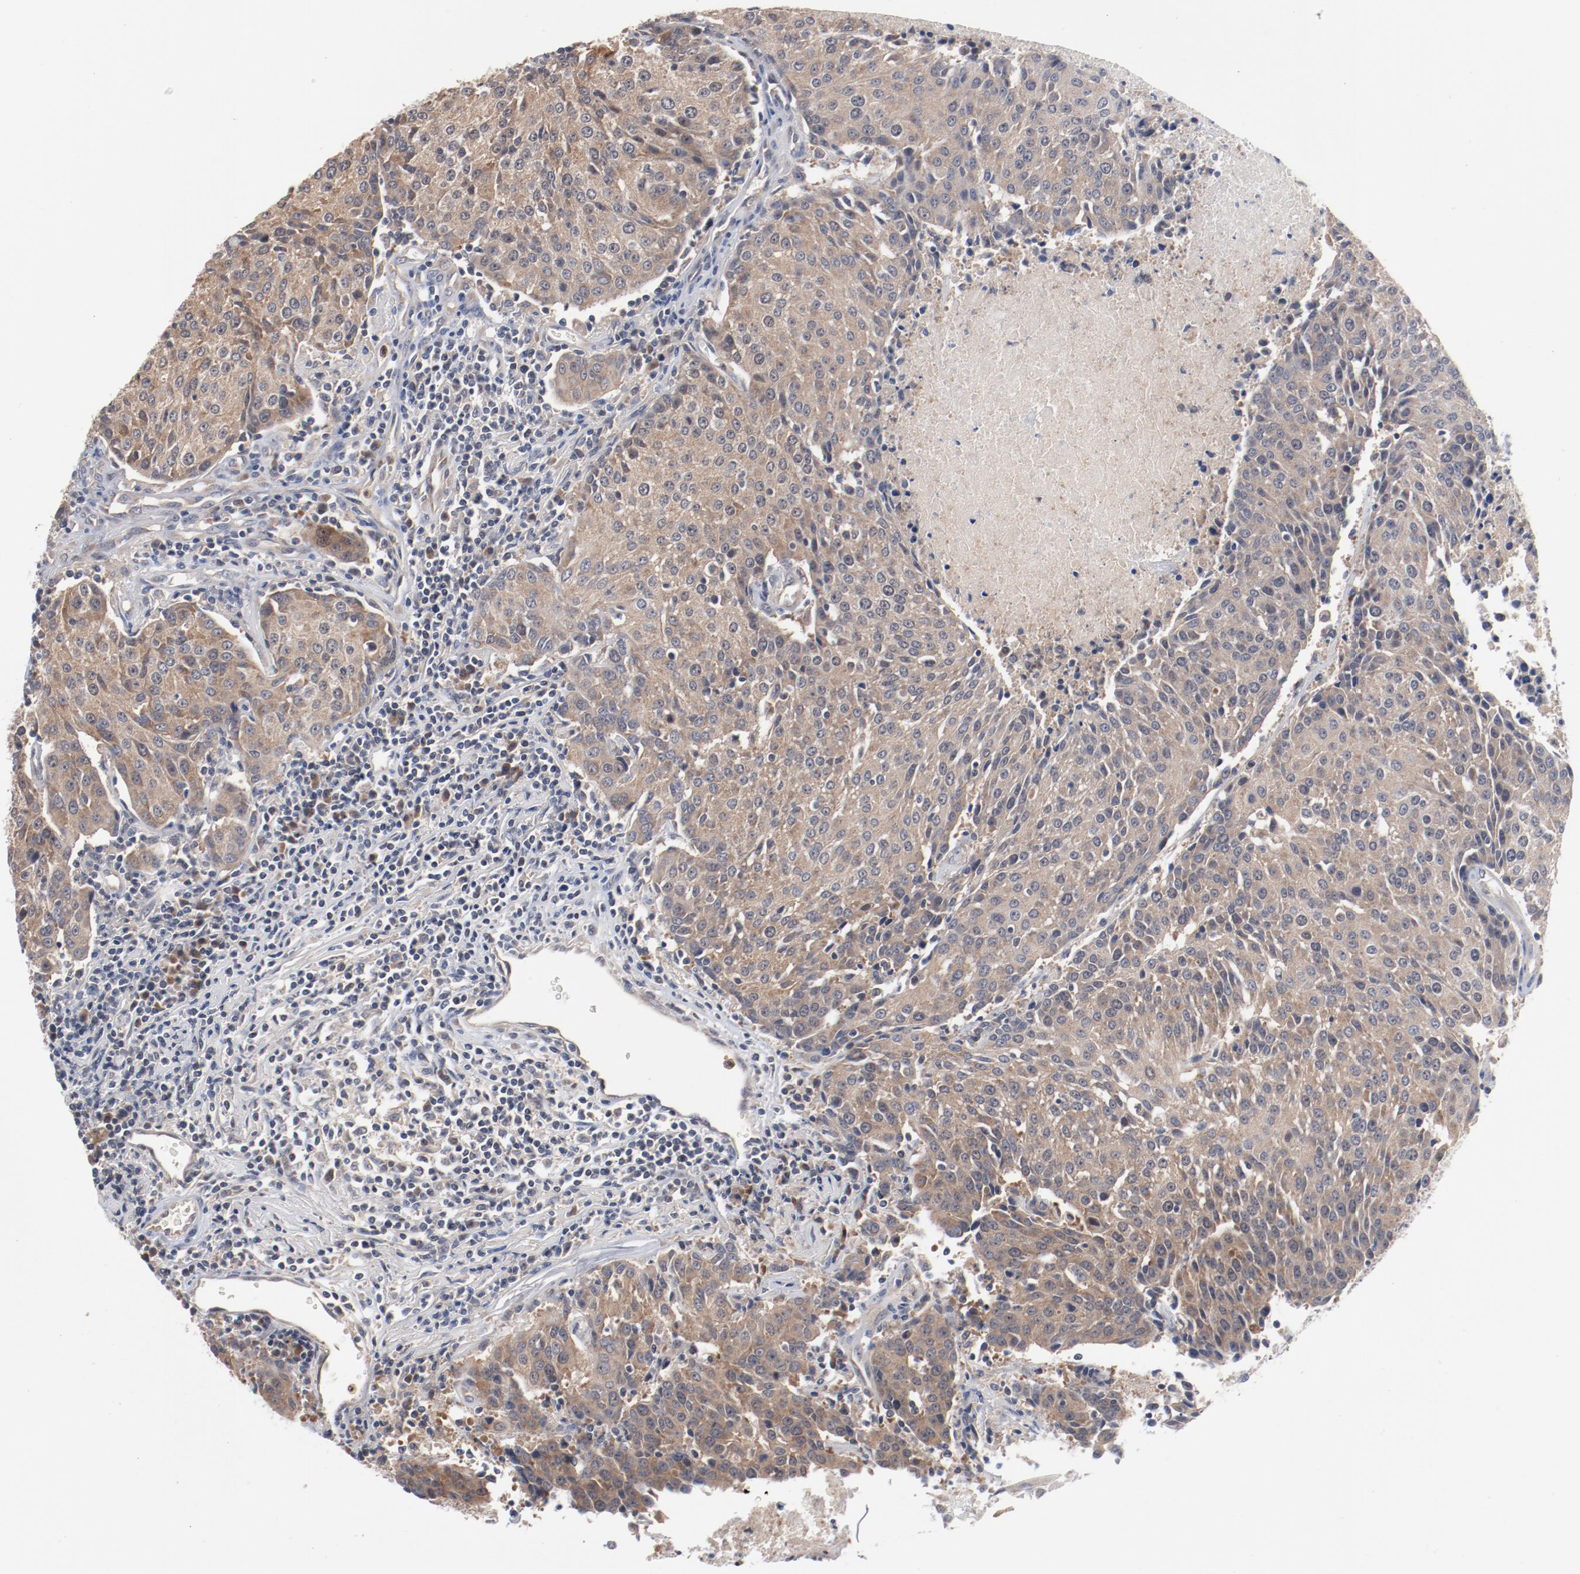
{"staining": {"intensity": "moderate", "quantity": ">75%", "location": "cytoplasmic/membranous"}, "tissue": "urothelial cancer", "cell_type": "Tumor cells", "image_type": "cancer", "snomed": [{"axis": "morphology", "description": "Urothelial carcinoma, High grade"}, {"axis": "topography", "description": "Urinary bladder"}], "caption": "IHC histopathology image of human urothelial cancer stained for a protein (brown), which displays medium levels of moderate cytoplasmic/membranous positivity in about >75% of tumor cells.", "gene": "RNASE11", "patient": {"sex": "female", "age": 85}}